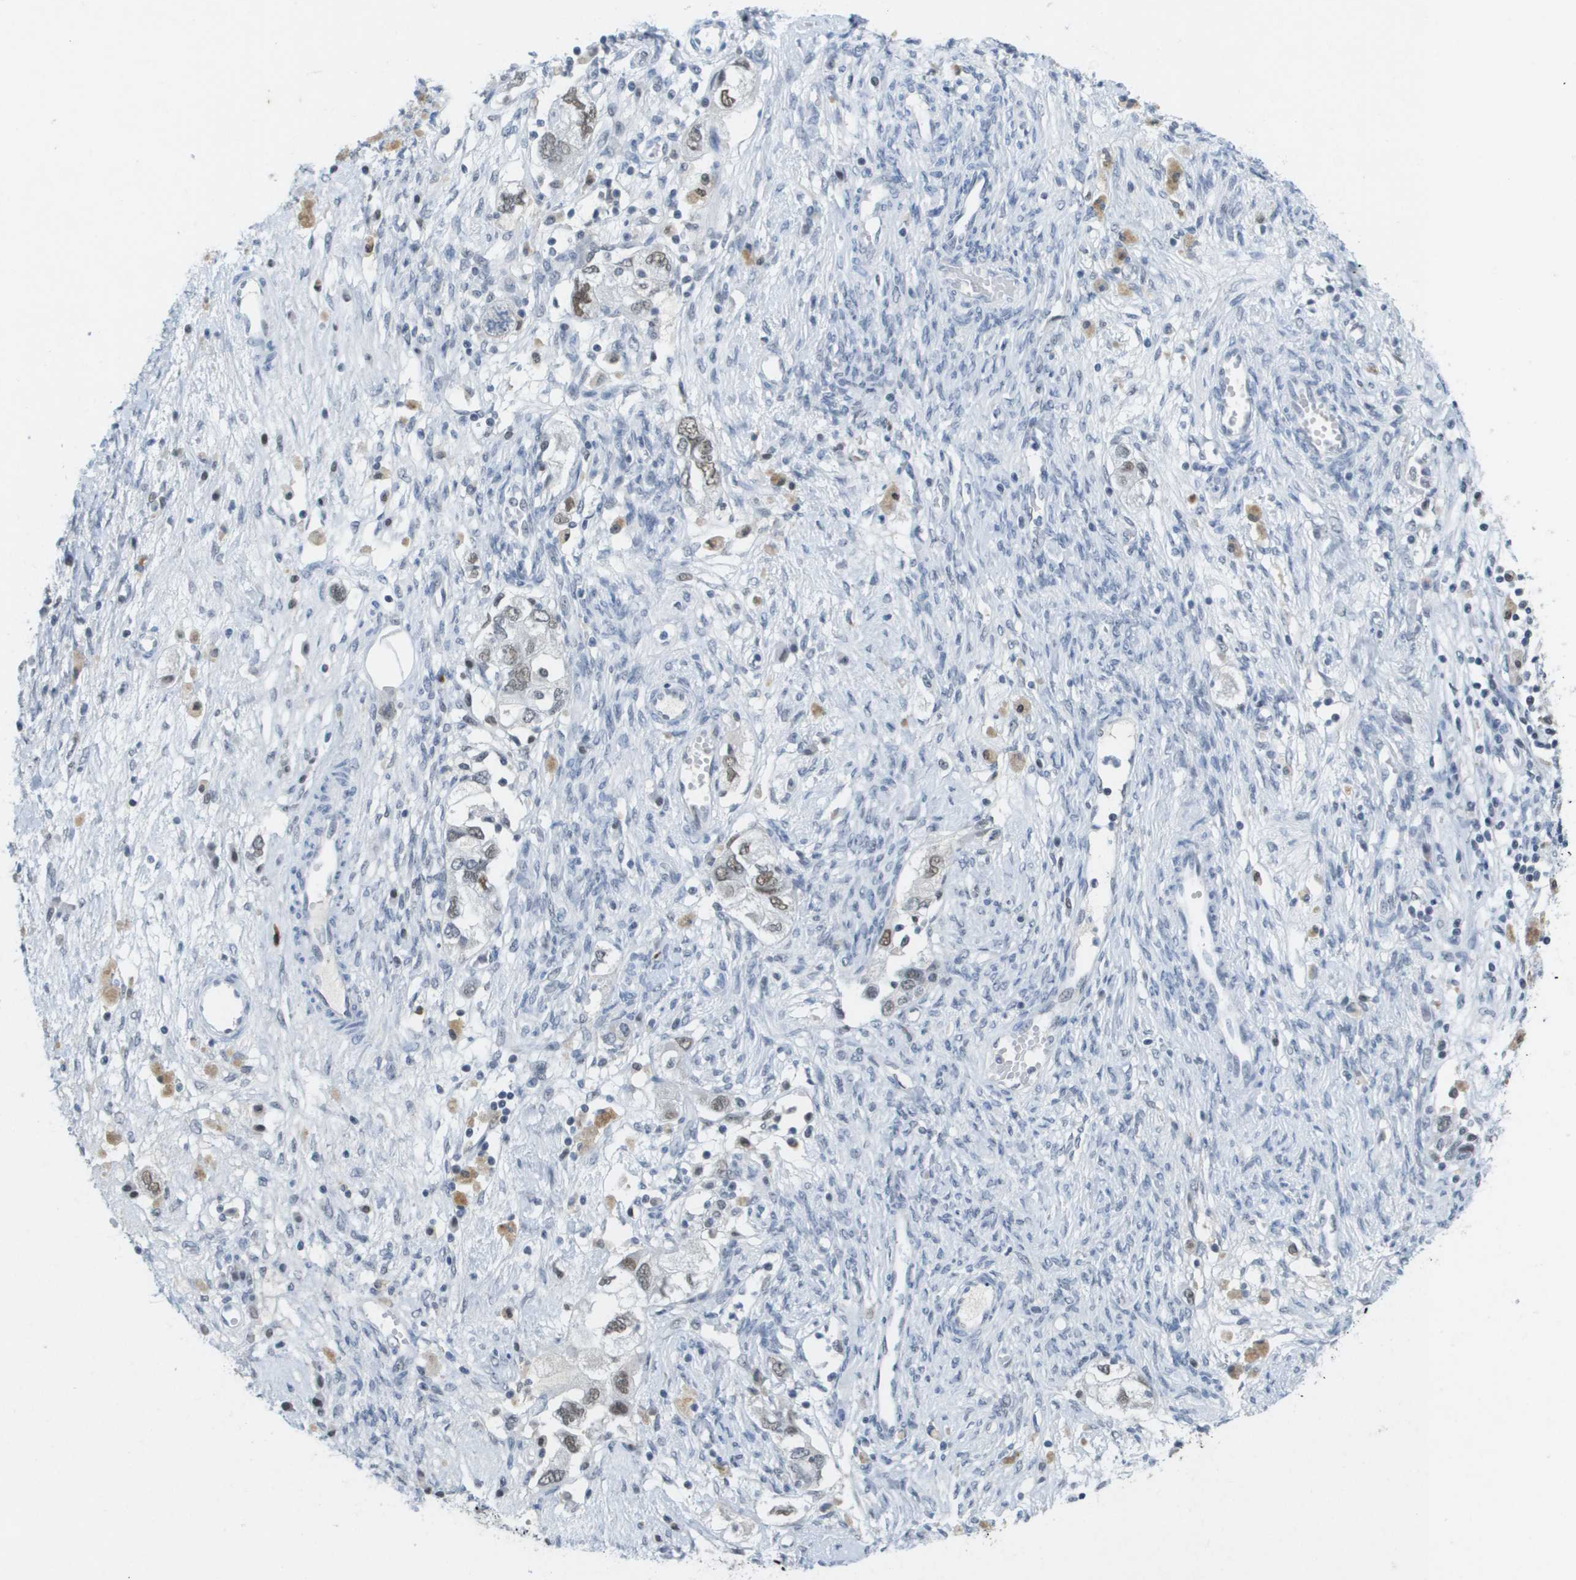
{"staining": {"intensity": "weak", "quantity": ">75%", "location": "nuclear"}, "tissue": "ovarian cancer", "cell_type": "Tumor cells", "image_type": "cancer", "snomed": [{"axis": "morphology", "description": "Carcinoma, NOS"}, {"axis": "morphology", "description": "Cystadenocarcinoma, serous, NOS"}, {"axis": "topography", "description": "Ovary"}], "caption": "Ovarian cancer (carcinoma) stained with a brown dye demonstrates weak nuclear positive staining in about >75% of tumor cells.", "gene": "TP53RK", "patient": {"sex": "female", "age": 69}}